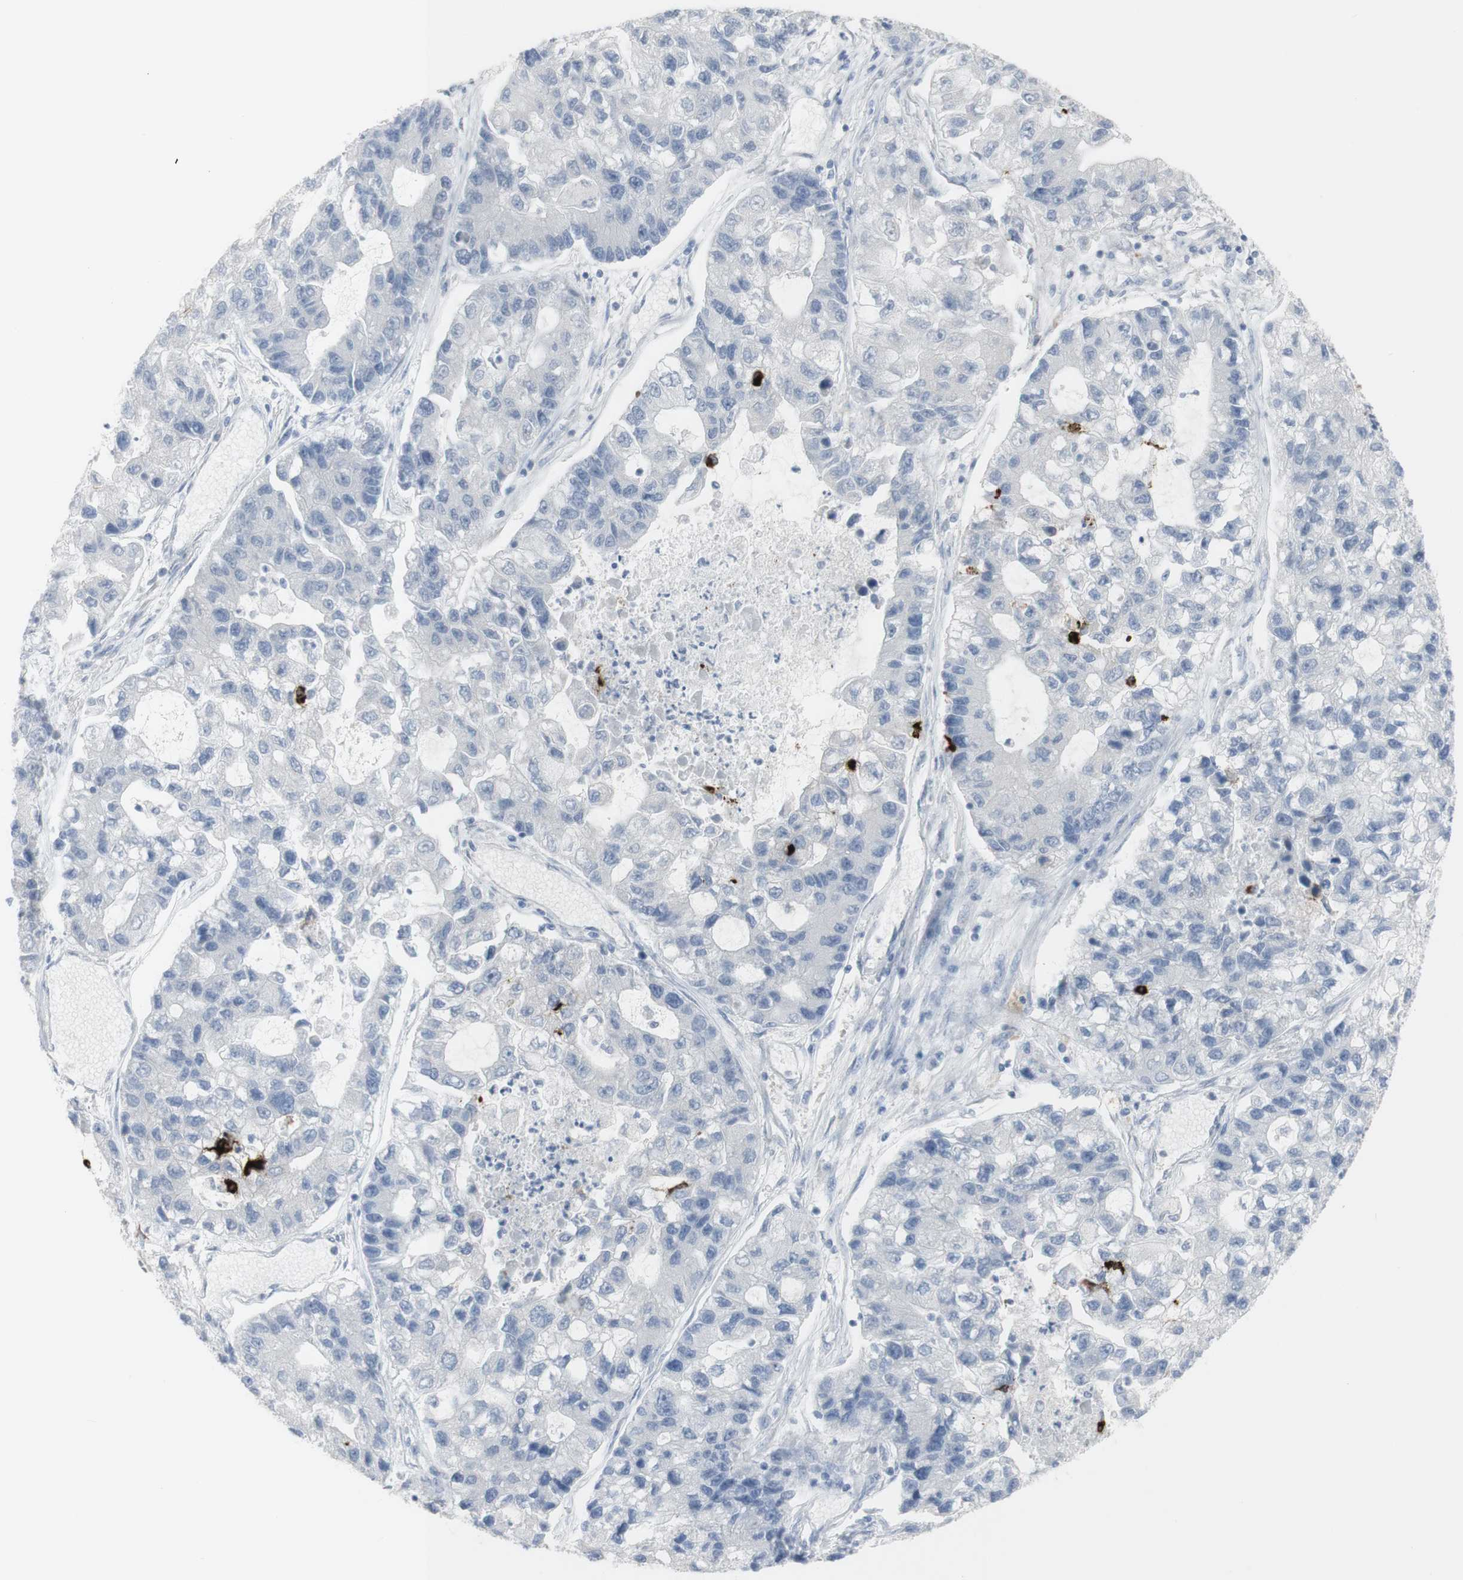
{"staining": {"intensity": "negative", "quantity": "none", "location": "none"}, "tissue": "lung cancer", "cell_type": "Tumor cells", "image_type": "cancer", "snomed": [{"axis": "morphology", "description": "Adenocarcinoma, NOS"}, {"axis": "topography", "description": "Lung"}], "caption": "This is an IHC histopathology image of lung cancer (adenocarcinoma). There is no positivity in tumor cells.", "gene": "CD207", "patient": {"sex": "female", "age": 51}}